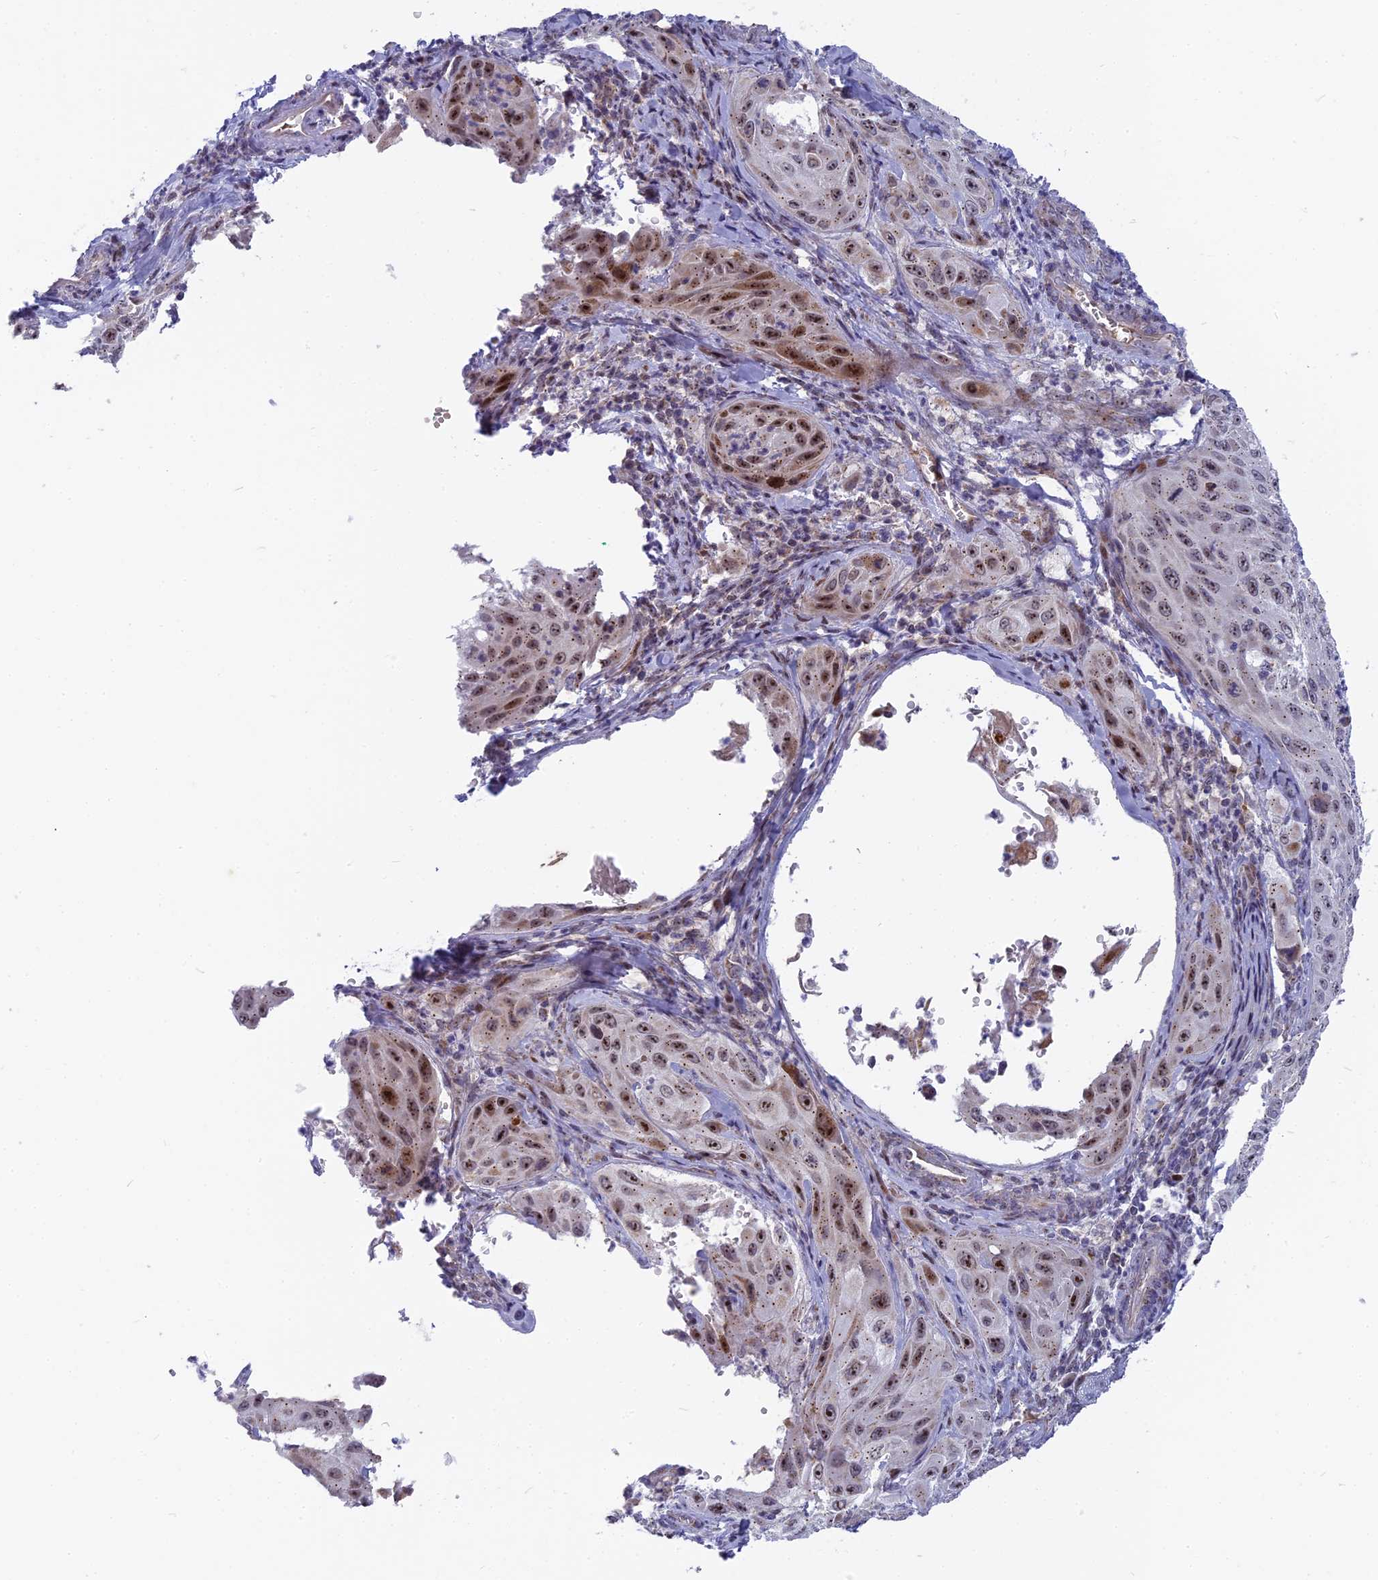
{"staining": {"intensity": "moderate", "quantity": "25%-75%", "location": "cytoplasmic/membranous,nuclear"}, "tissue": "cervical cancer", "cell_type": "Tumor cells", "image_type": "cancer", "snomed": [{"axis": "morphology", "description": "Squamous cell carcinoma, NOS"}, {"axis": "topography", "description": "Cervix"}], "caption": "Immunohistochemistry (IHC) staining of squamous cell carcinoma (cervical), which shows medium levels of moderate cytoplasmic/membranous and nuclear expression in about 25%-75% of tumor cells indicating moderate cytoplasmic/membranous and nuclear protein positivity. The staining was performed using DAB (3,3'-diaminobenzidine) (brown) for protein detection and nuclei were counterstained in hematoxylin (blue).", "gene": "DTWD1", "patient": {"sex": "female", "age": 42}}